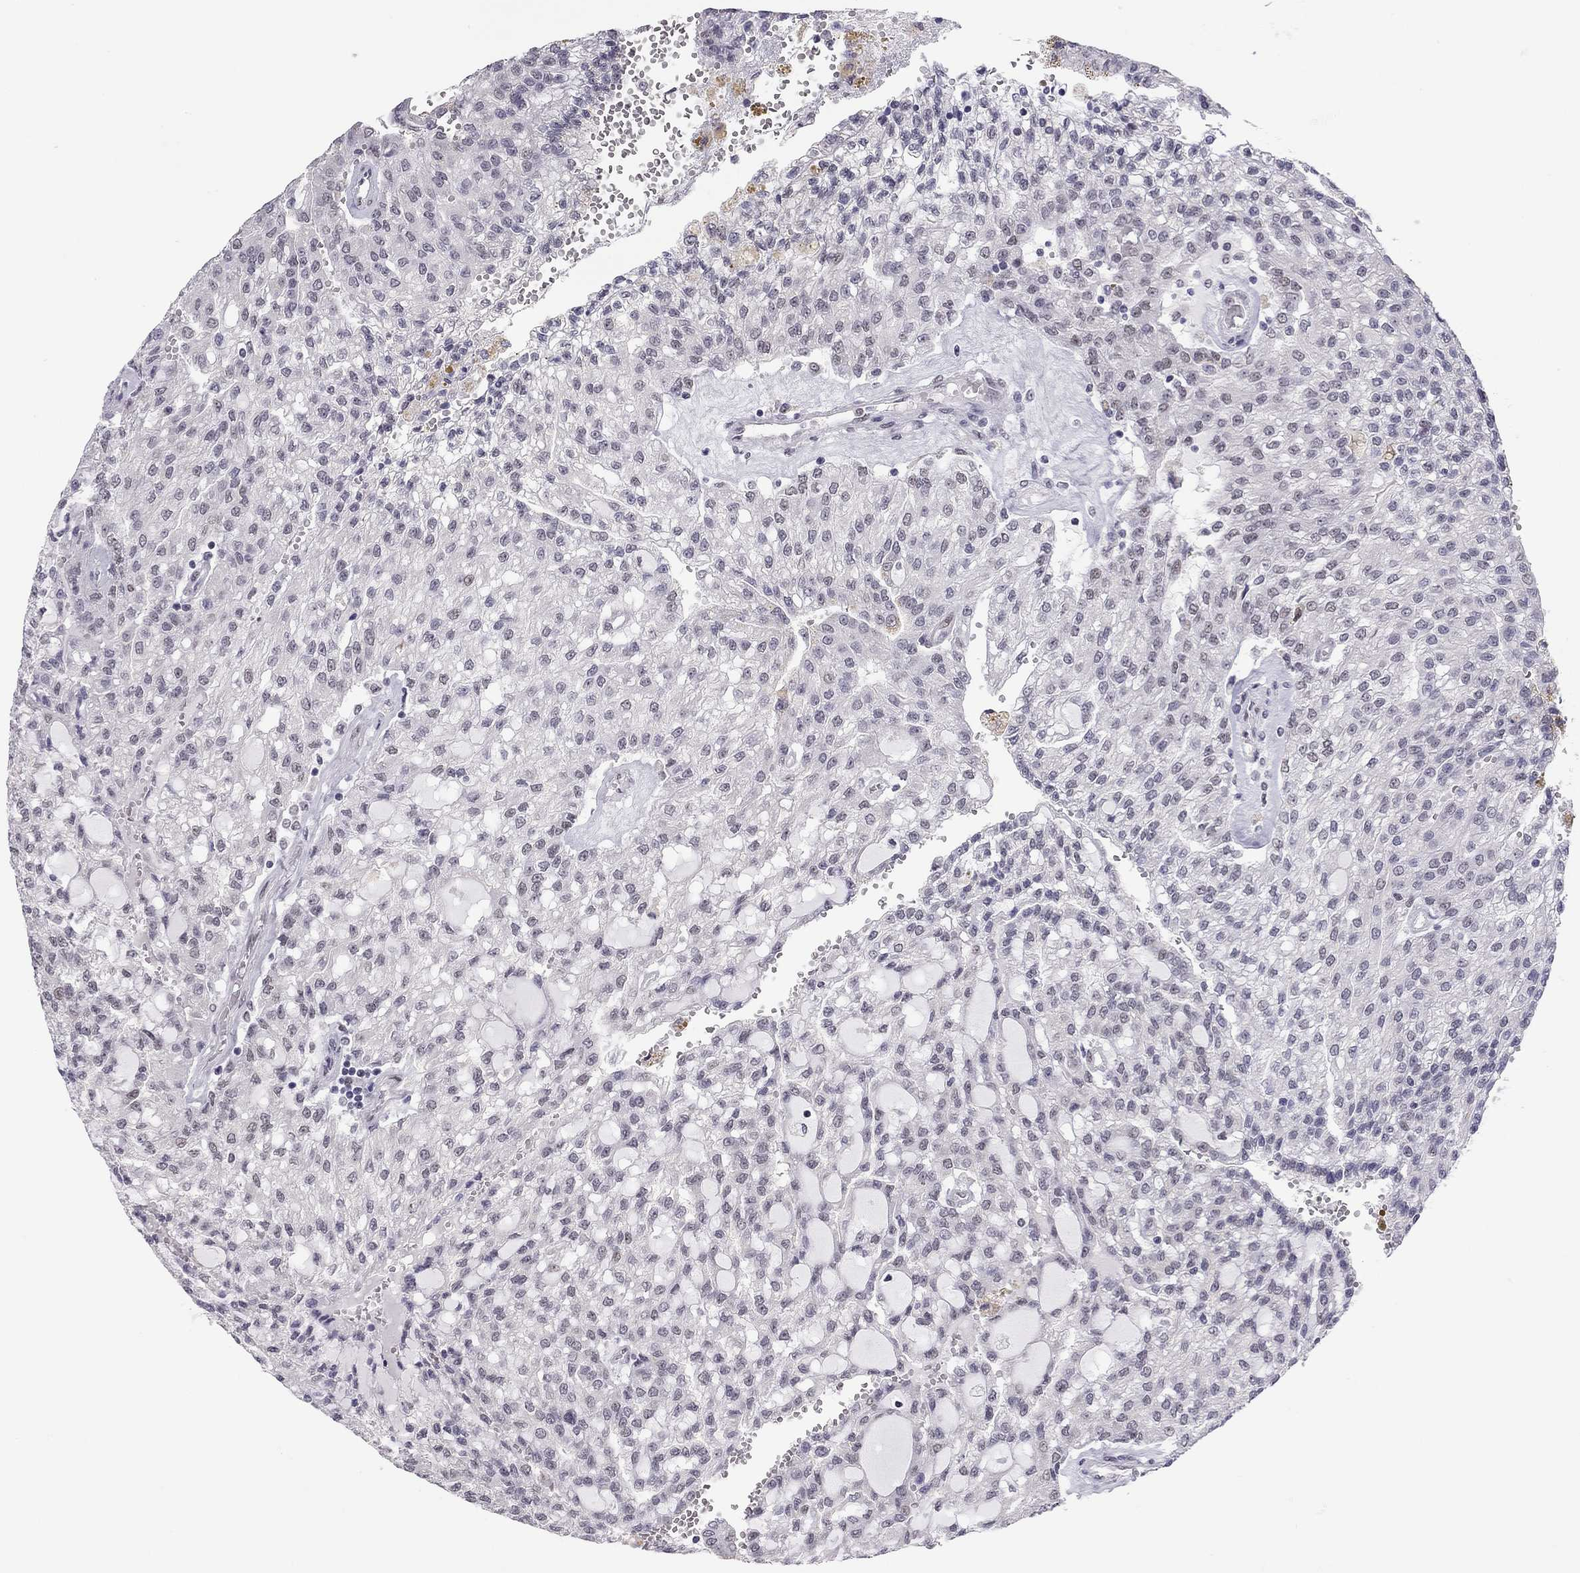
{"staining": {"intensity": "weak", "quantity": "<25%", "location": "nuclear"}, "tissue": "renal cancer", "cell_type": "Tumor cells", "image_type": "cancer", "snomed": [{"axis": "morphology", "description": "Adenocarcinoma, NOS"}, {"axis": "topography", "description": "Kidney"}], "caption": "Protein analysis of renal cancer (adenocarcinoma) reveals no significant positivity in tumor cells.", "gene": "DOT1L", "patient": {"sex": "male", "age": 63}}